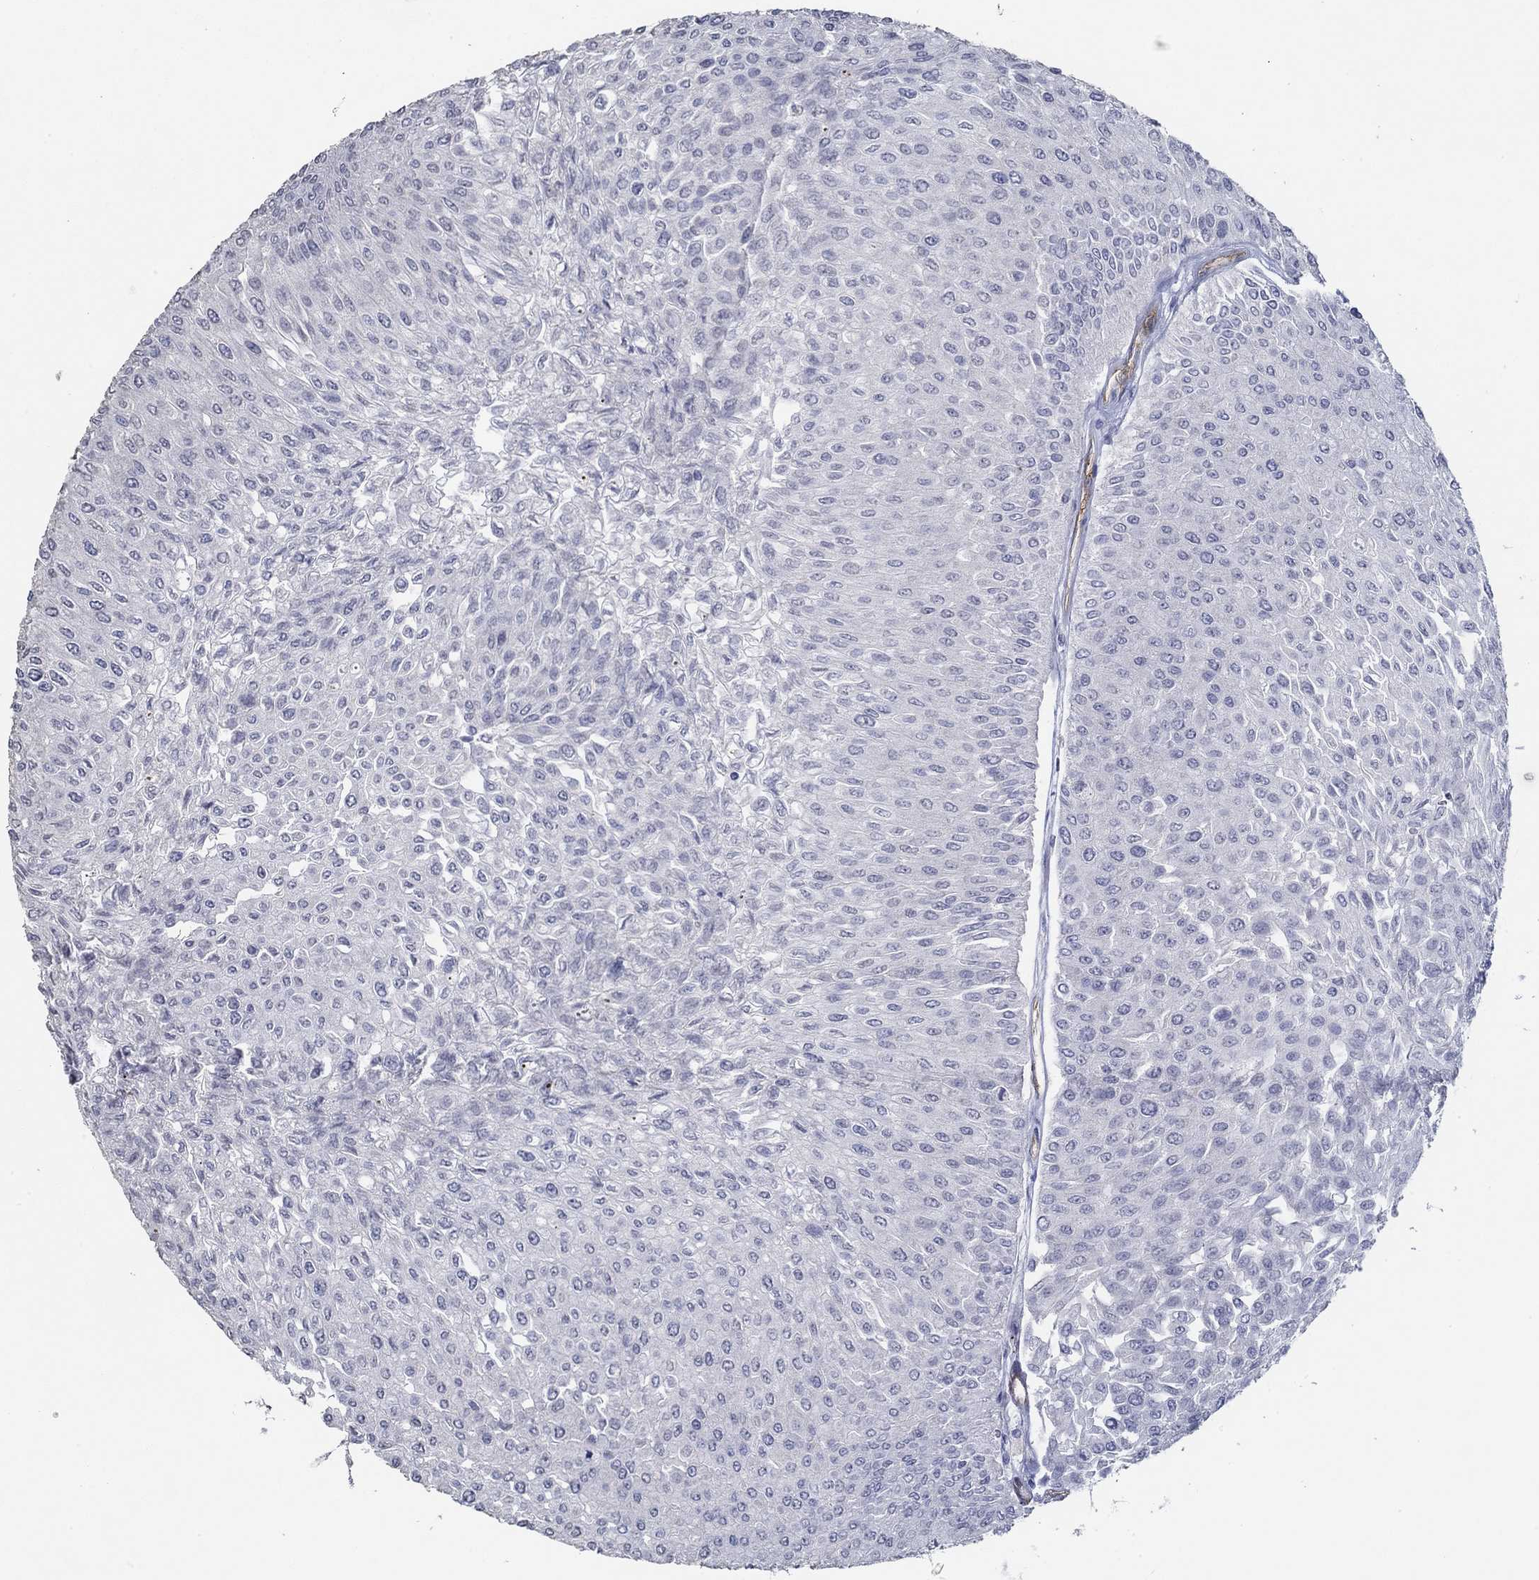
{"staining": {"intensity": "negative", "quantity": "none", "location": "none"}, "tissue": "urothelial cancer", "cell_type": "Tumor cells", "image_type": "cancer", "snomed": [{"axis": "morphology", "description": "Urothelial carcinoma, Low grade"}, {"axis": "topography", "description": "Urinary bladder"}], "caption": "This is an IHC micrograph of human urothelial carcinoma (low-grade). There is no positivity in tumor cells.", "gene": "GJA5", "patient": {"sex": "male", "age": 67}}